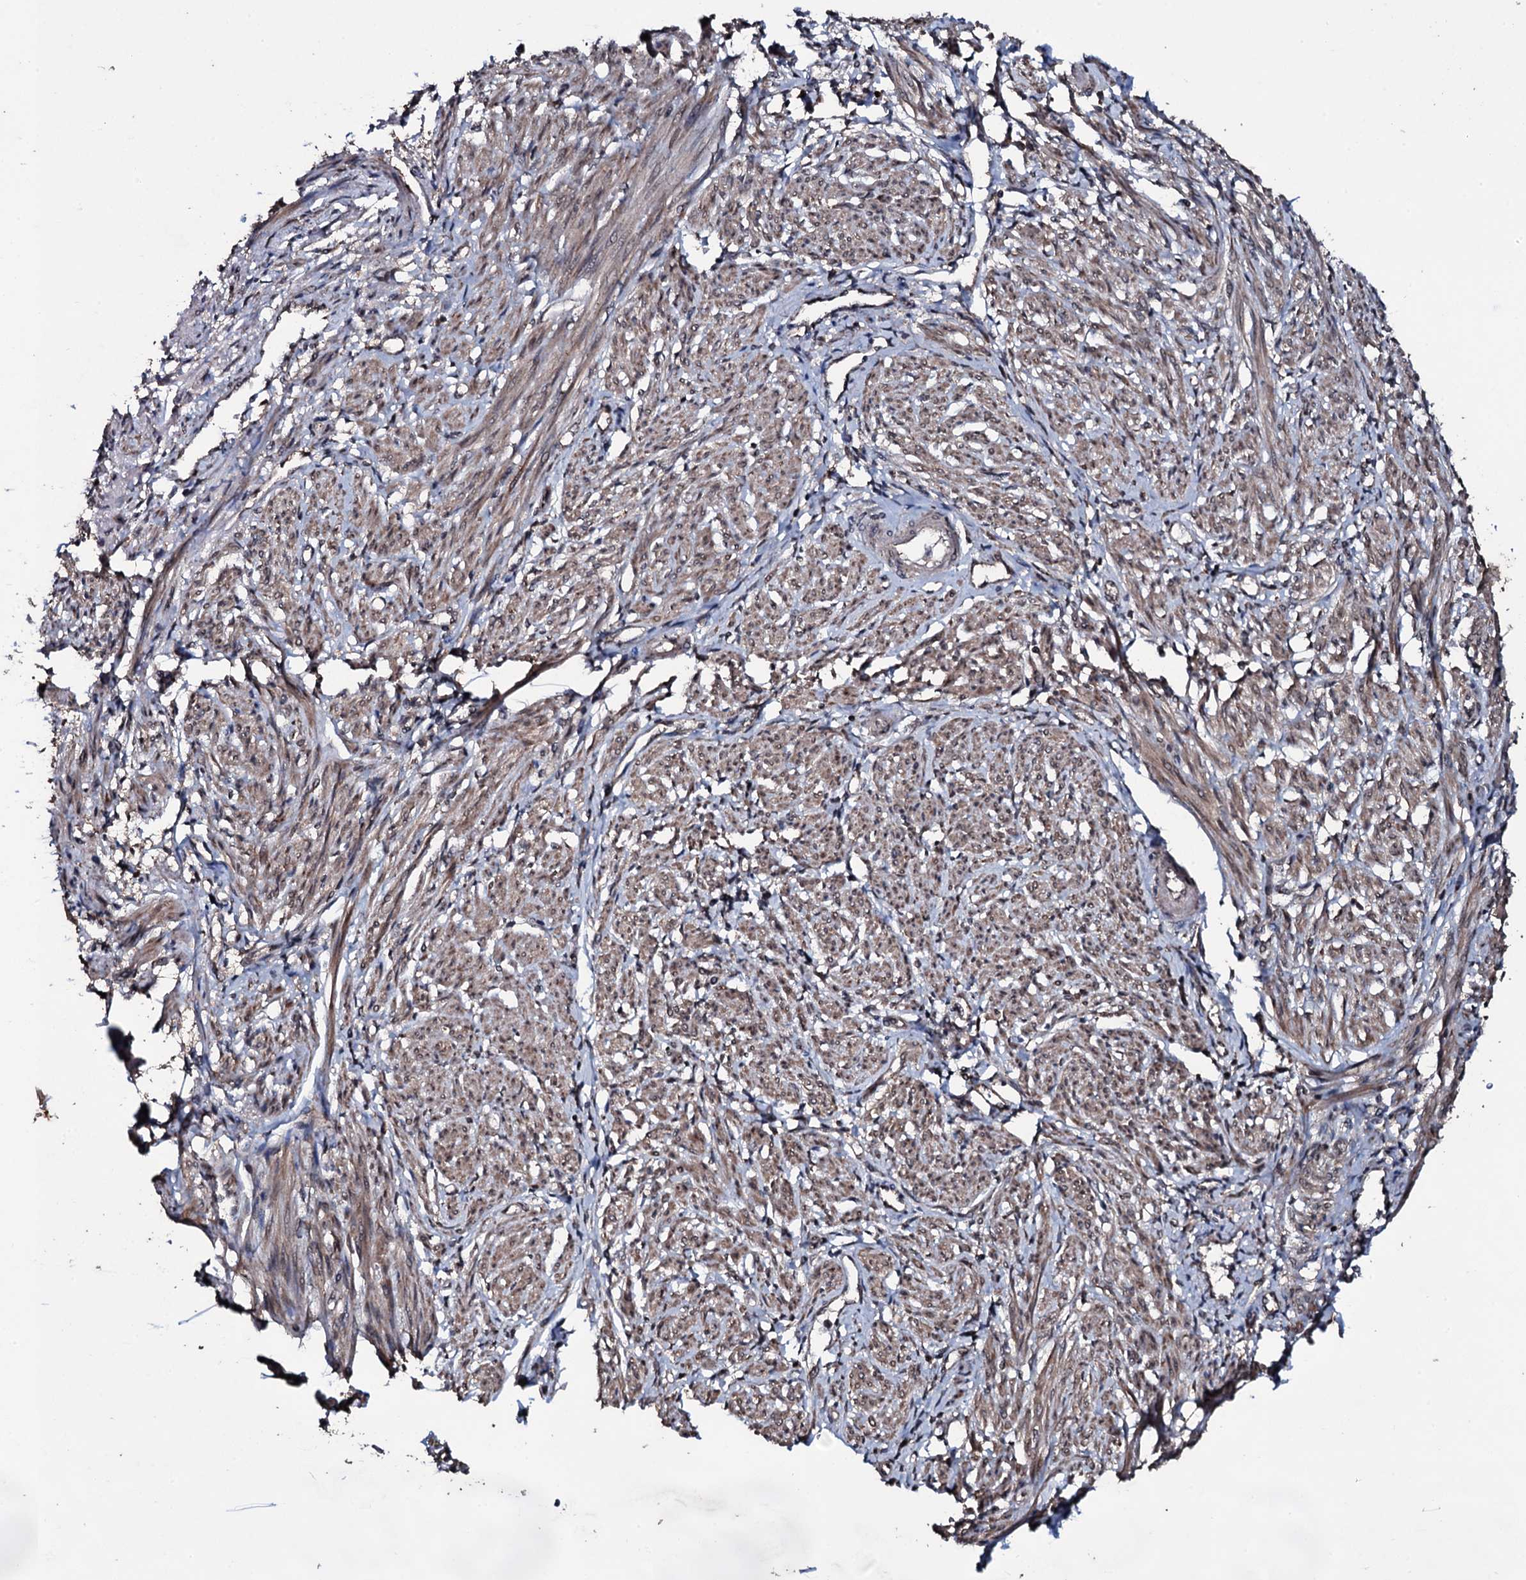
{"staining": {"intensity": "moderate", "quantity": "25%-75%", "location": "cytoplasmic/membranous,nuclear"}, "tissue": "smooth muscle", "cell_type": "Smooth muscle cells", "image_type": "normal", "snomed": [{"axis": "morphology", "description": "Normal tissue, NOS"}, {"axis": "topography", "description": "Smooth muscle"}], "caption": "A medium amount of moderate cytoplasmic/membranous,nuclear positivity is identified in approximately 25%-75% of smooth muscle cells in unremarkable smooth muscle.", "gene": "MRPS31", "patient": {"sex": "female", "age": 39}}